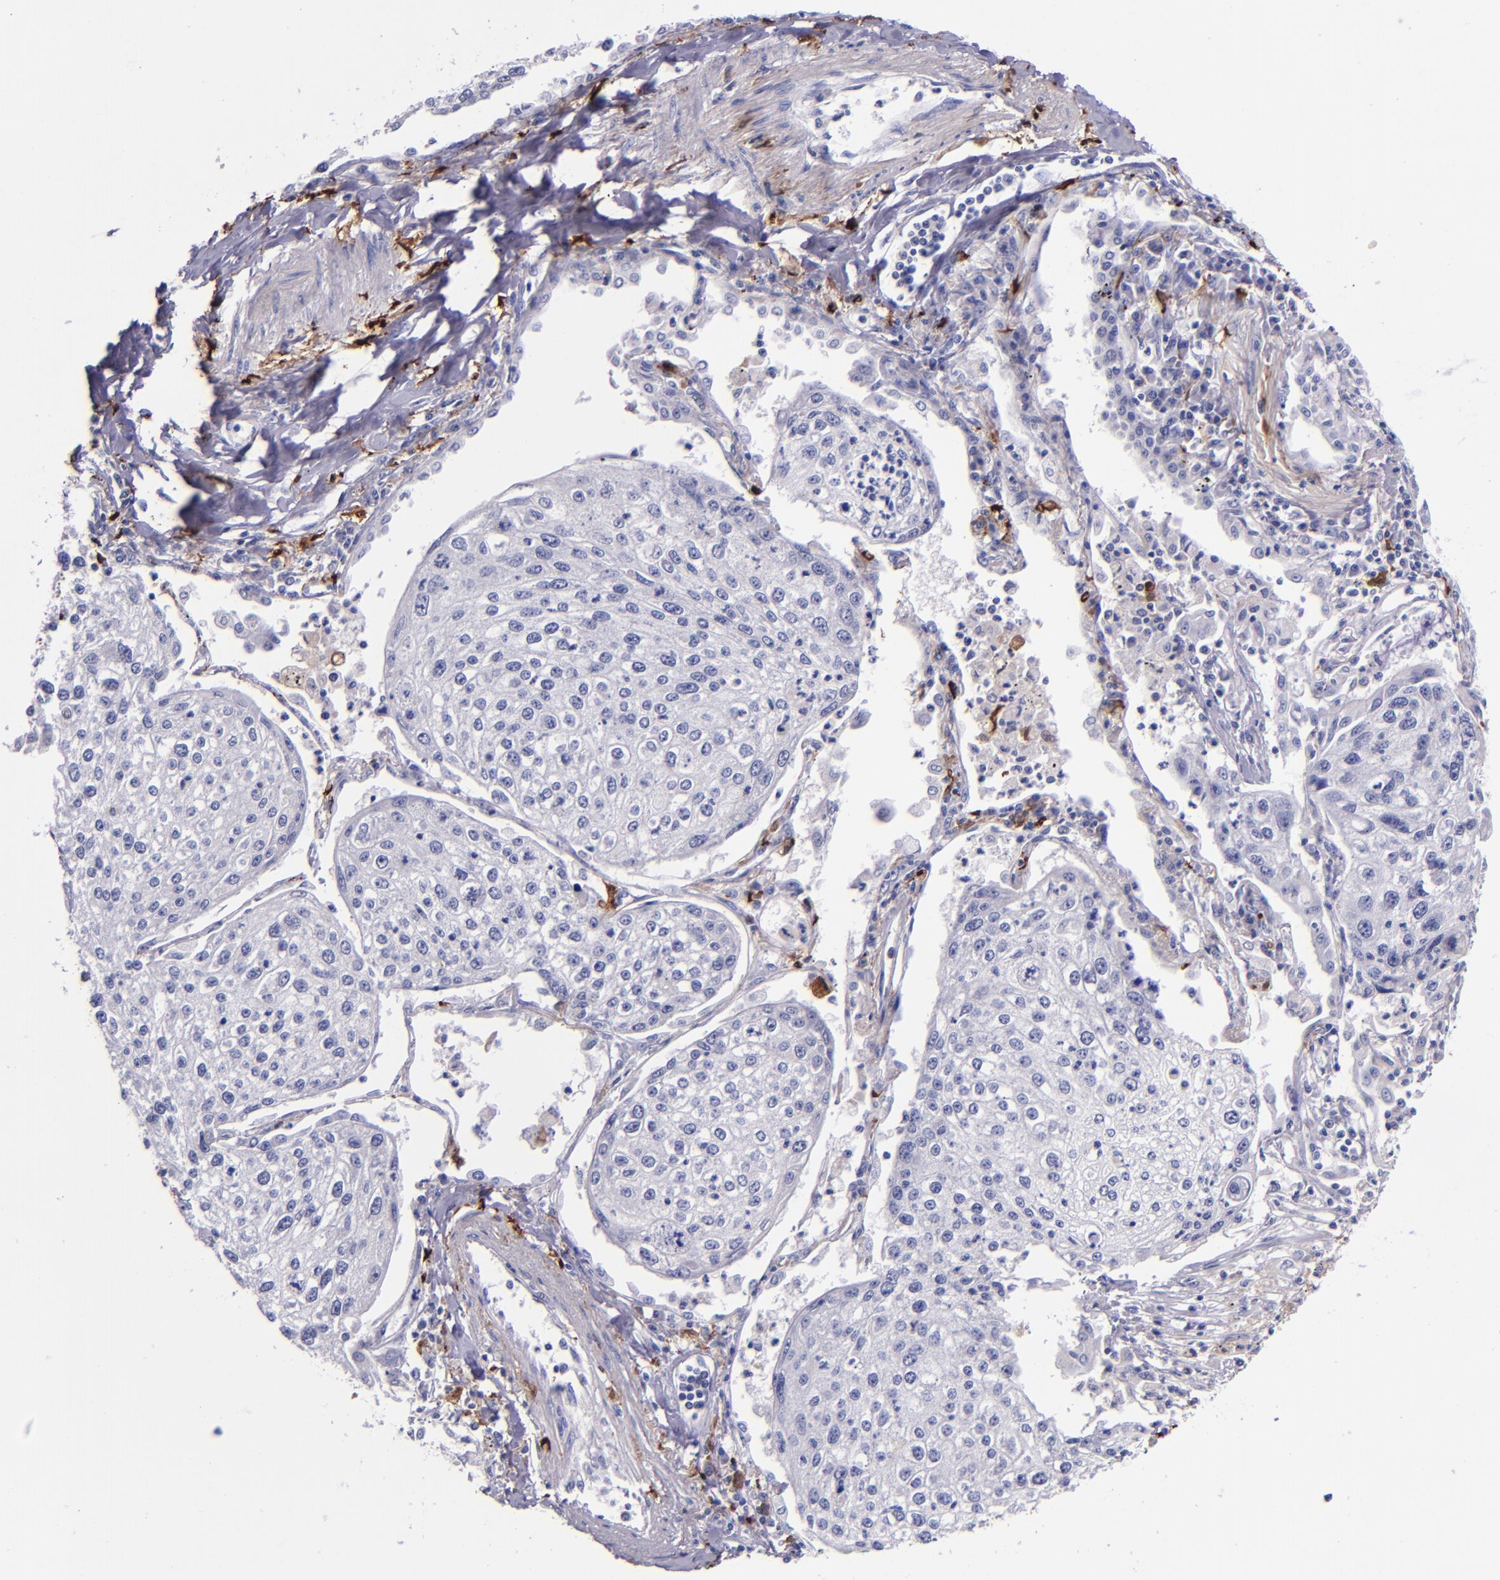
{"staining": {"intensity": "negative", "quantity": "none", "location": "none"}, "tissue": "lung cancer", "cell_type": "Tumor cells", "image_type": "cancer", "snomed": [{"axis": "morphology", "description": "Squamous cell carcinoma, NOS"}, {"axis": "topography", "description": "Lung"}], "caption": "This image is of squamous cell carcinoma (lung) stained with immunohistochemistry to label a protein in brown with the nuclei are counter-stained blue. There is no positivity in tumor cells.", "gene": "F13A1", "patient": {"sex": "male", "age": 75}}